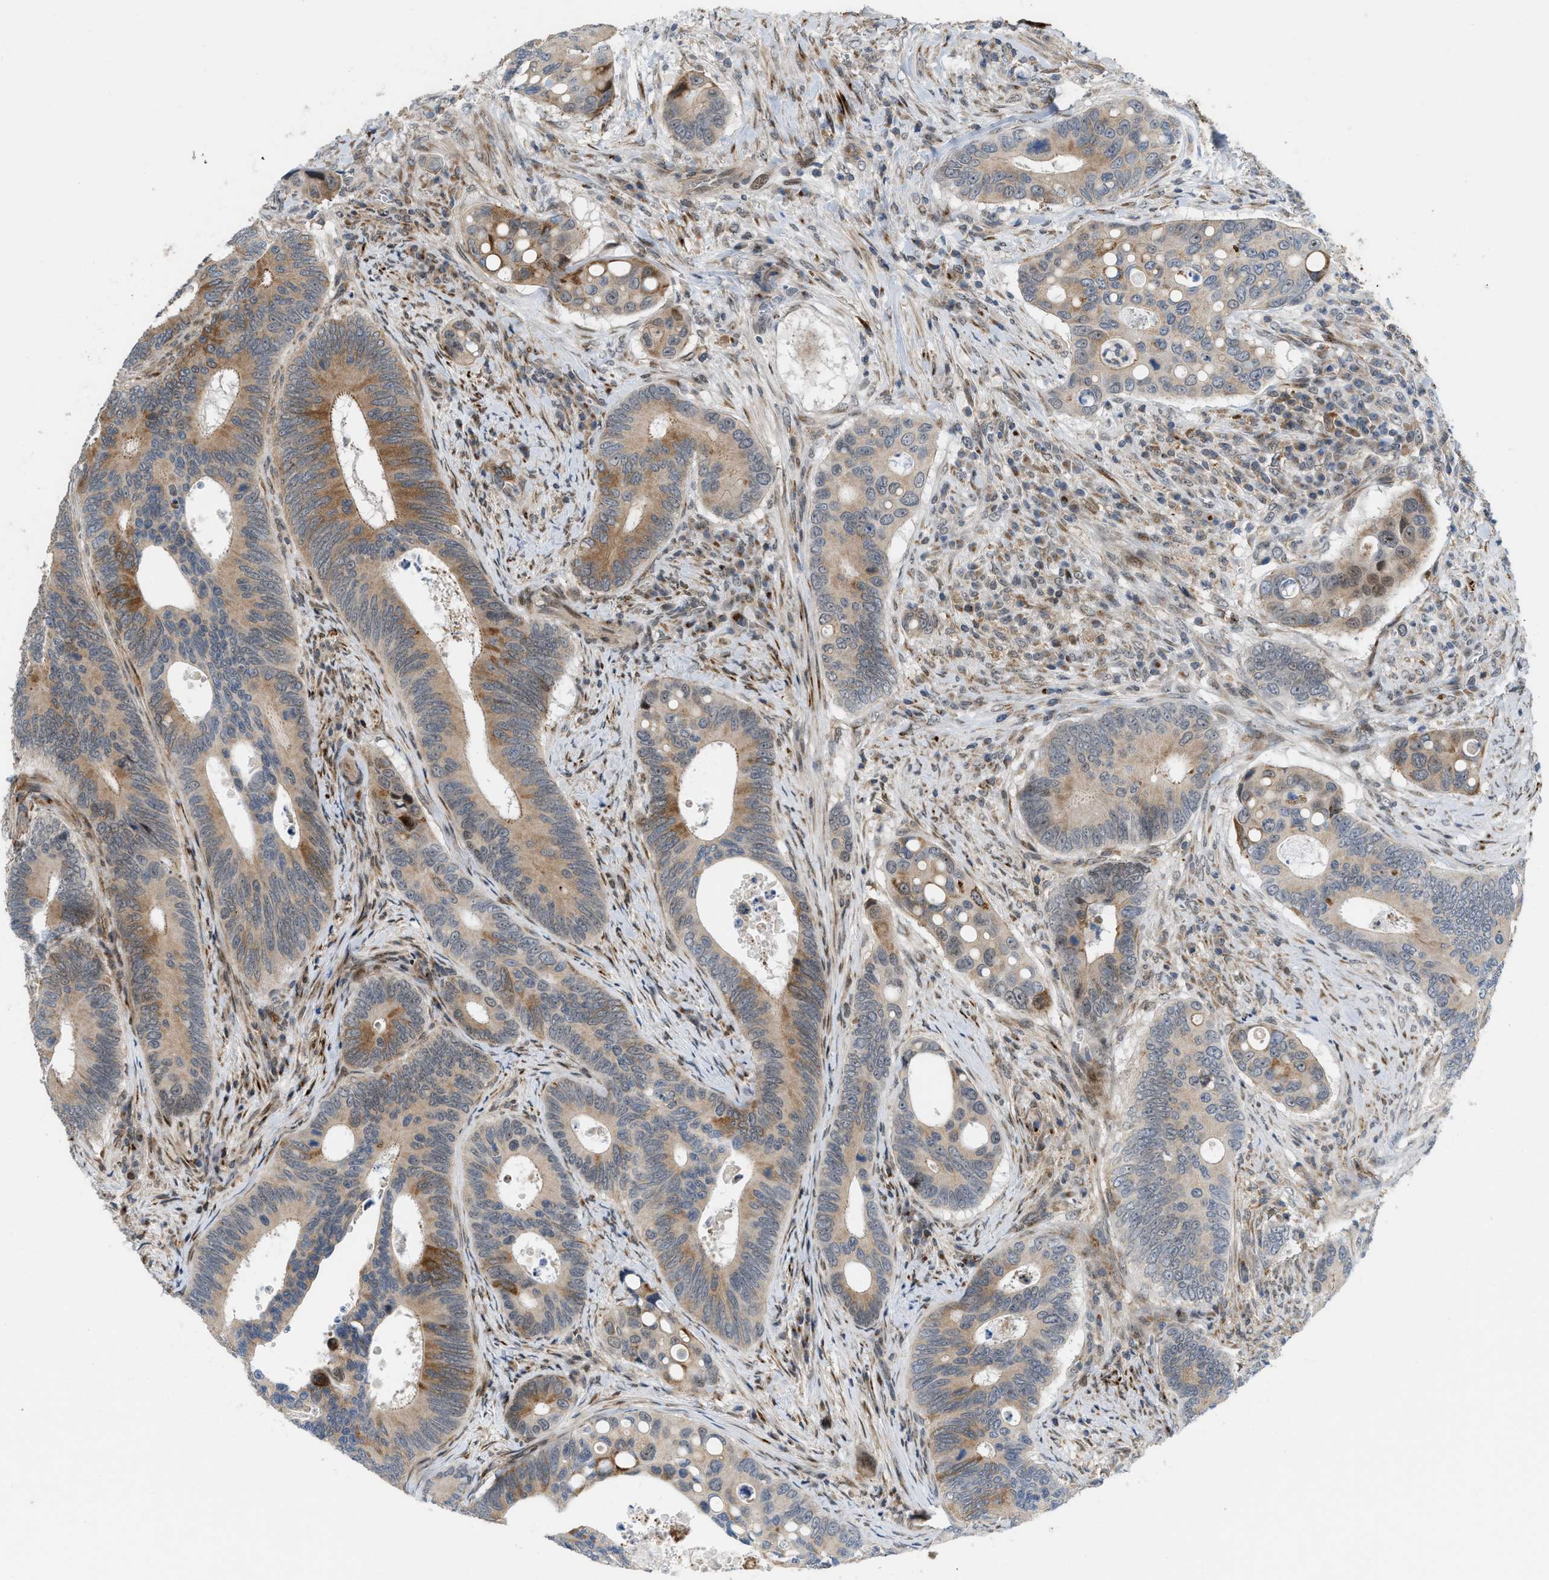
{"staining": {"intensity": "moderate", "quantity": ">75%", "location": "cytoplasmic/membranous"}, "tissue": "colorectal cancer", "cell_type": "Tumor cells", "image_type": "cancer", "snomed": [{"axis": "morphology", "description": "Inflammation, NOS"}, {"axis": "morphology", "description": "Adenocarcinoma, NOS"}, {"axis": "topography", "description": "Colon"}], "caption": "This image shows IHC staining of human colorectal cancer, with medium moderate cytoplasmic/membranous staining in about >75% of tumor cells.", "gene": "DIPK1A", "patient": {"sex": "male", "age": 72}}